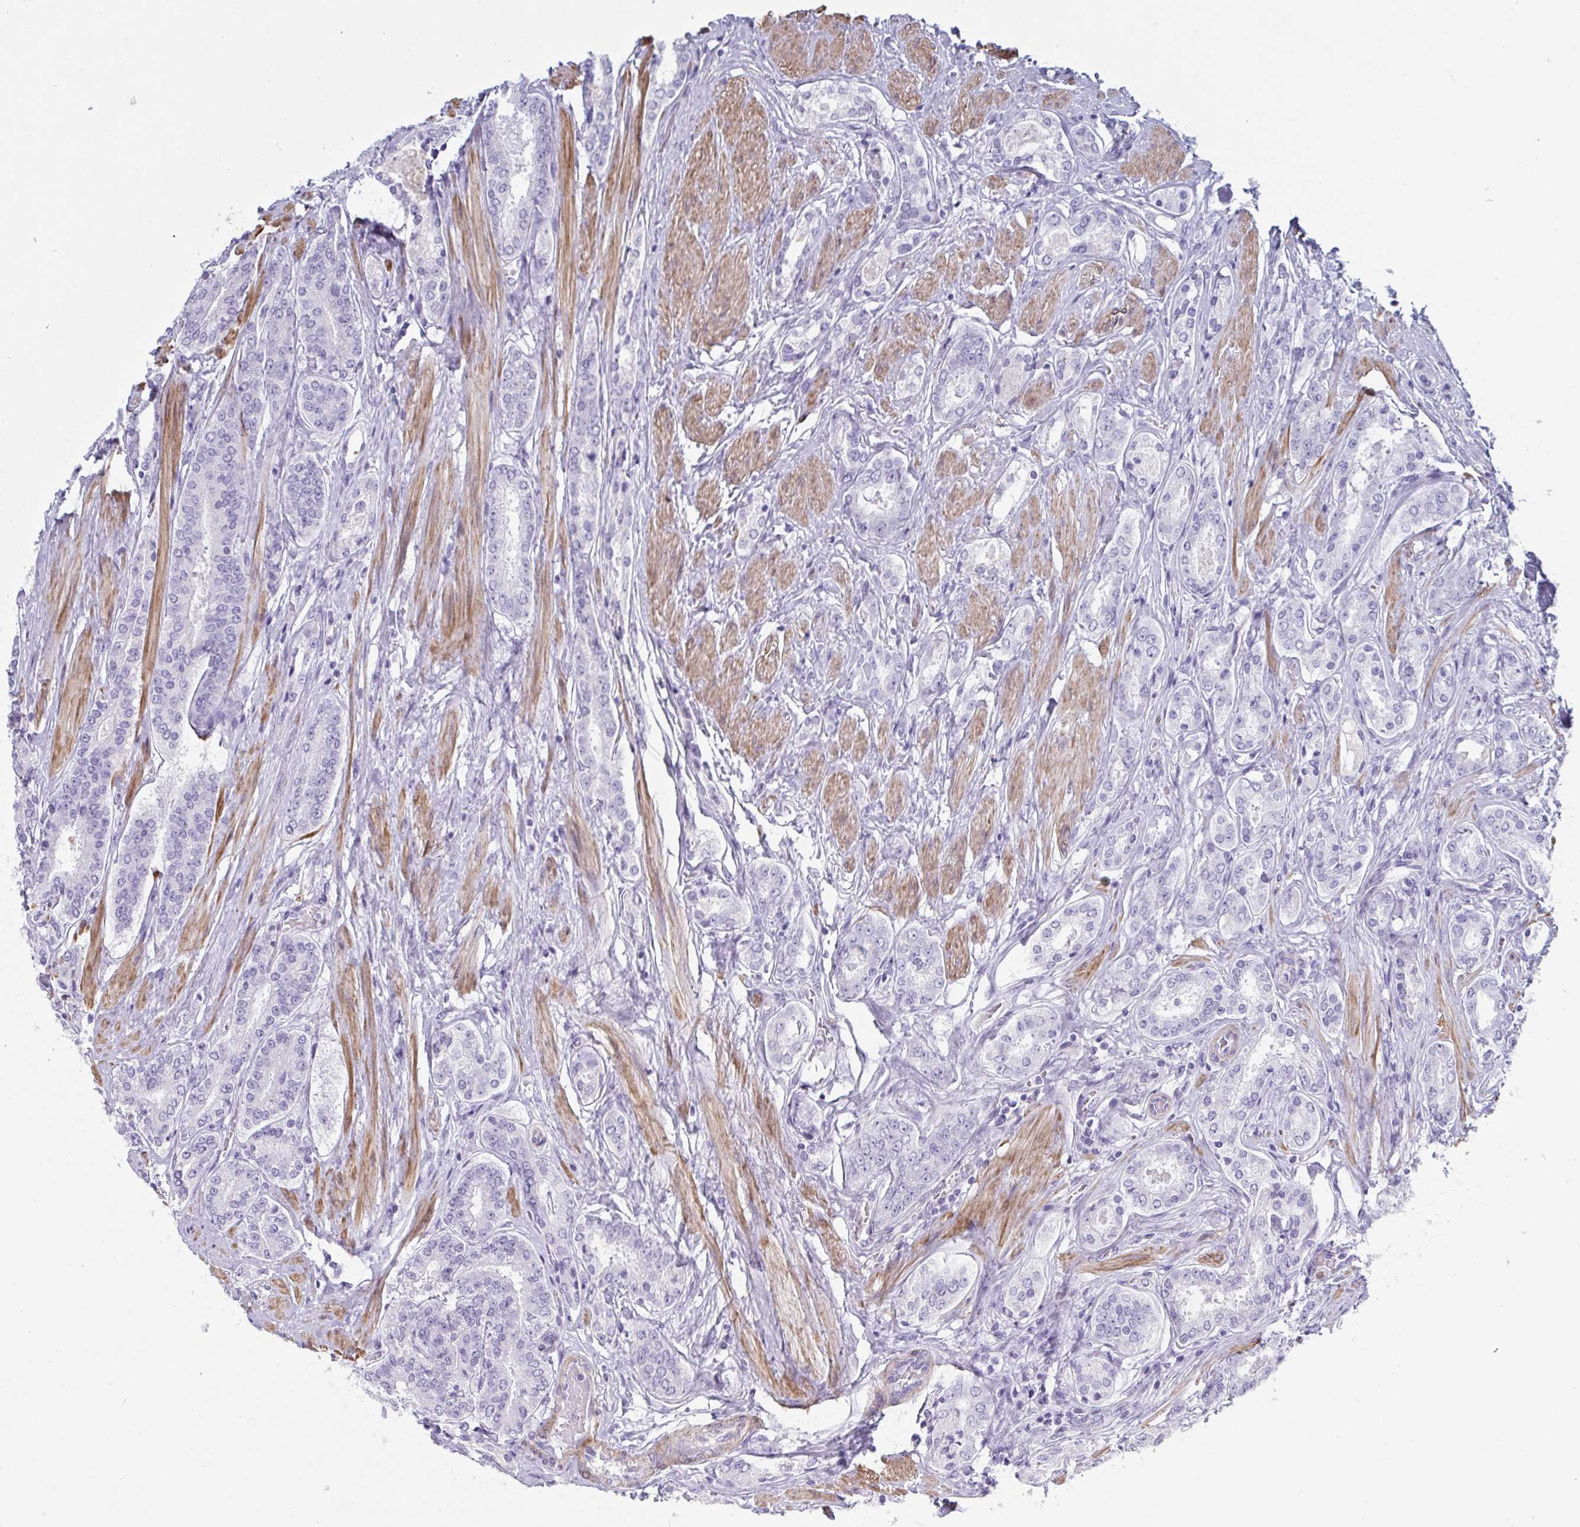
{"staining": {"intensity": "negative", "quantity": "none", "location": "none"}, "tissue": "prostate cancer", "cell_type": "Tumor cells", "image_type": "cancer", "snomed": [{"axis": "morphology", "description": "Adenocarcinoma, High grade"}, {"axis": "topography", "description": "Prostate"}], "caption": "IHC of human prostate cancer (adenocarcinoma (high-grade)) exhibits no expression in tumor cells.", "gene": "OR5P3", "patient": {"sex": "male", "age": 63}}